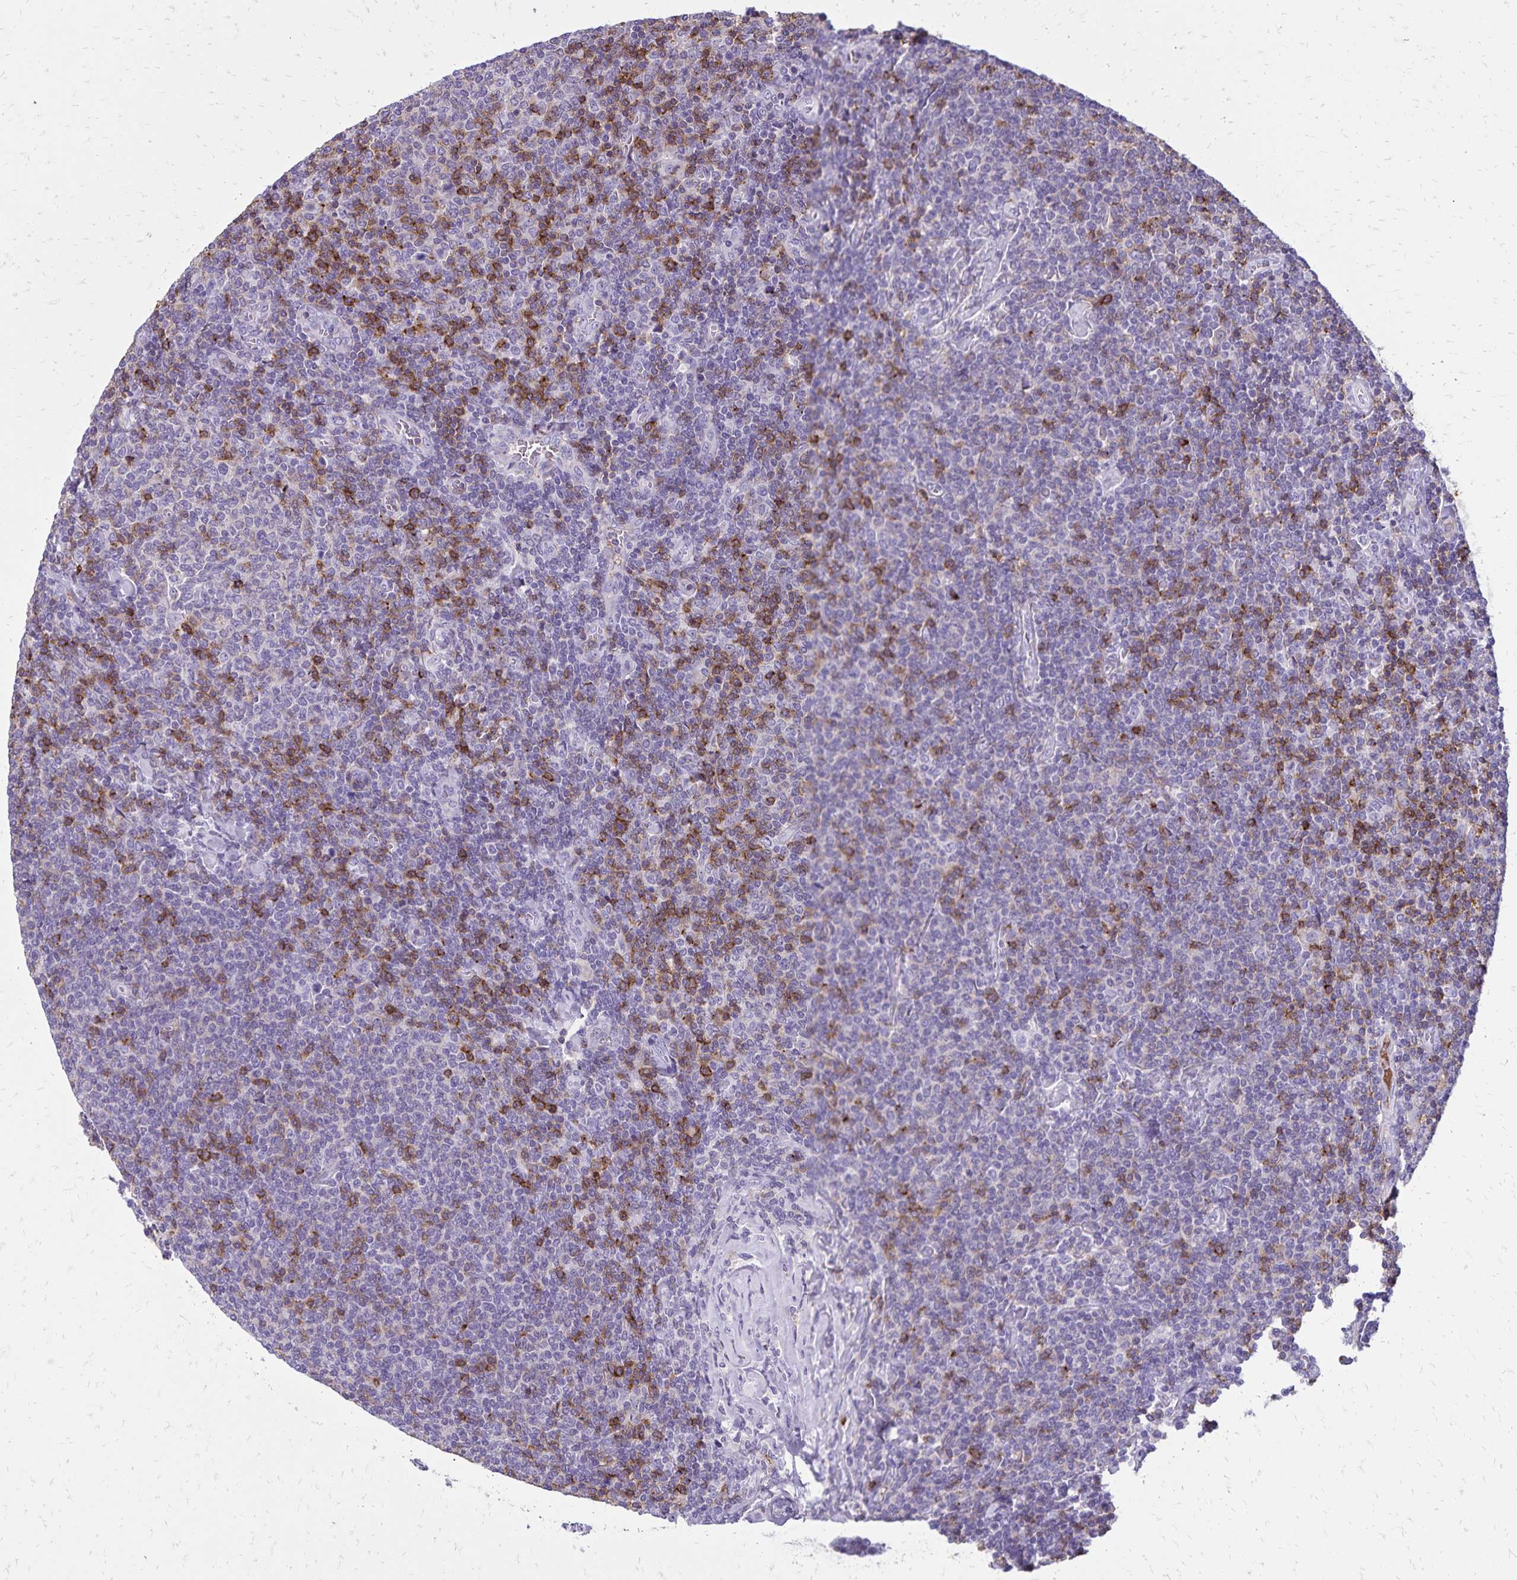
{"staining": {"intensity": "moderate", "quantity": "<25%", "location": "cytoplasmic/membranous"}, "tissue": "lymphoma", "cell_type": "Tumor cells", "image_type": "cancer", "snomed": [{"axis": "morphology", "description": "Malignant lymphoma, non-Hodgkin's type, Low grade"}, {"axis": "topography", "description": "Lymph node"}], "caption": "Immunohistochemical staining of human lymphoma reveals low levels of moderate cytoplasmic/membranous protein positivity in approximately <25% of tumor cells.", "gene": "CD27", "patient": {"sex": "male", "age": 52}}